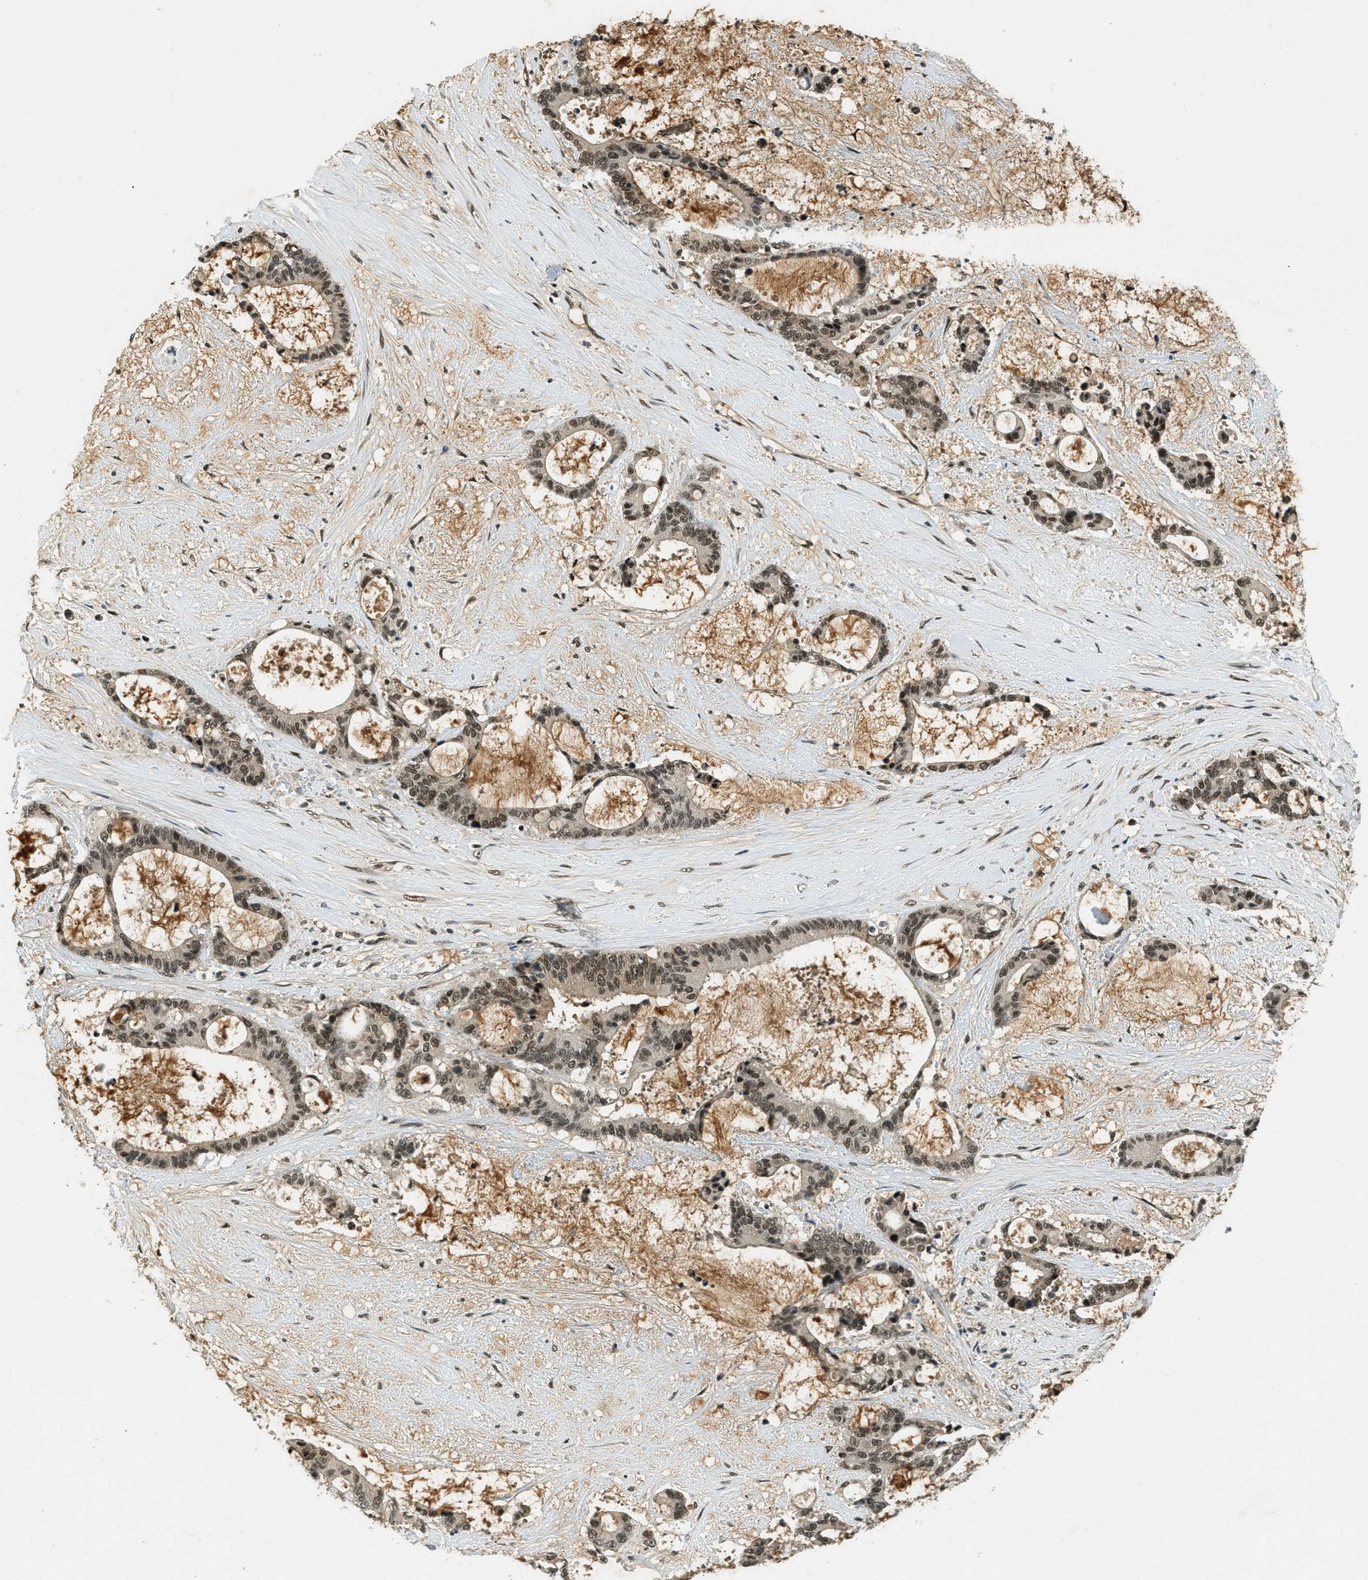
{"staining": {"intensity": "moderate", "quantity": ">75%", "location": "nuclear"}, "tissue": "liver cancer", "cell_type": "Tumor cells", "image_type": "cancer", "snomed": [{"axis": "morphology", "description": "Normal tissue, NOS"}, {"axis": "morphology", "description": "Cholangiocarcinoma"}, {"axis": "topography", "description": "Liver"}, {"axis": "topography", "description": "Peripheral nerve tissue"}], "caption": "This micrograph demonstrates immunohistochemistry (IHC) staining of liver cholangiocarcinoma, with medium moderate nuclear staining in approximately >75% of tumor cells.", "gene": "ZNF148", "patient": {"sex": "female", "age": 73}}